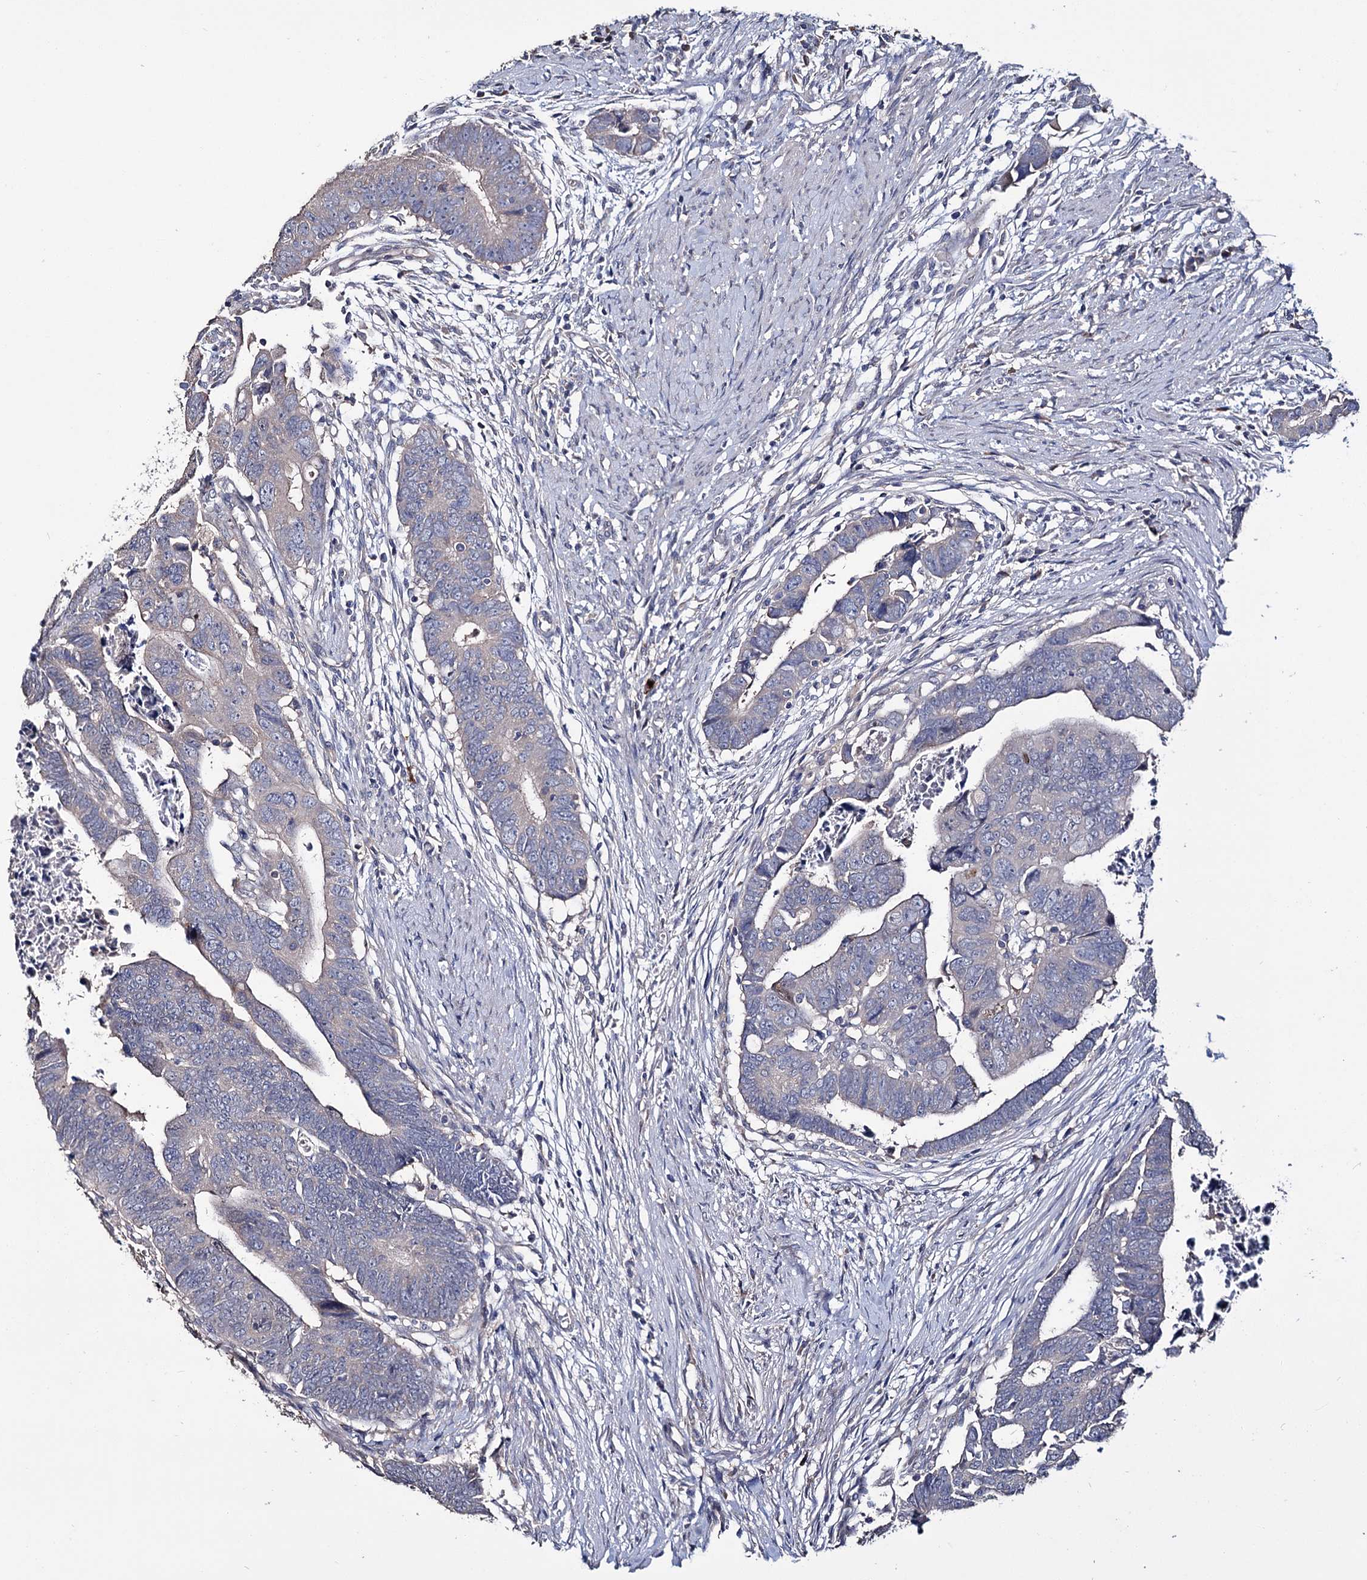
{"staining": {"intensity": "negative", "quantity": "none", "location": "none"}, "tissue": "colorectal cancer", "cell_type": "Tumor cells", "image_type": "cancer", "snomed": [{"axis": "morphology", "description": "Adenocarcinoma, NOS"}, {"axis": "topography", "description": "Rectum"}], "caption": "An IHC micrograph of colorectal cancer is shown. There is no staining in tumor cells of colorectal cancer.", "gene": "EPB41L5", "patient": {"sex": "female", "age": 65}}